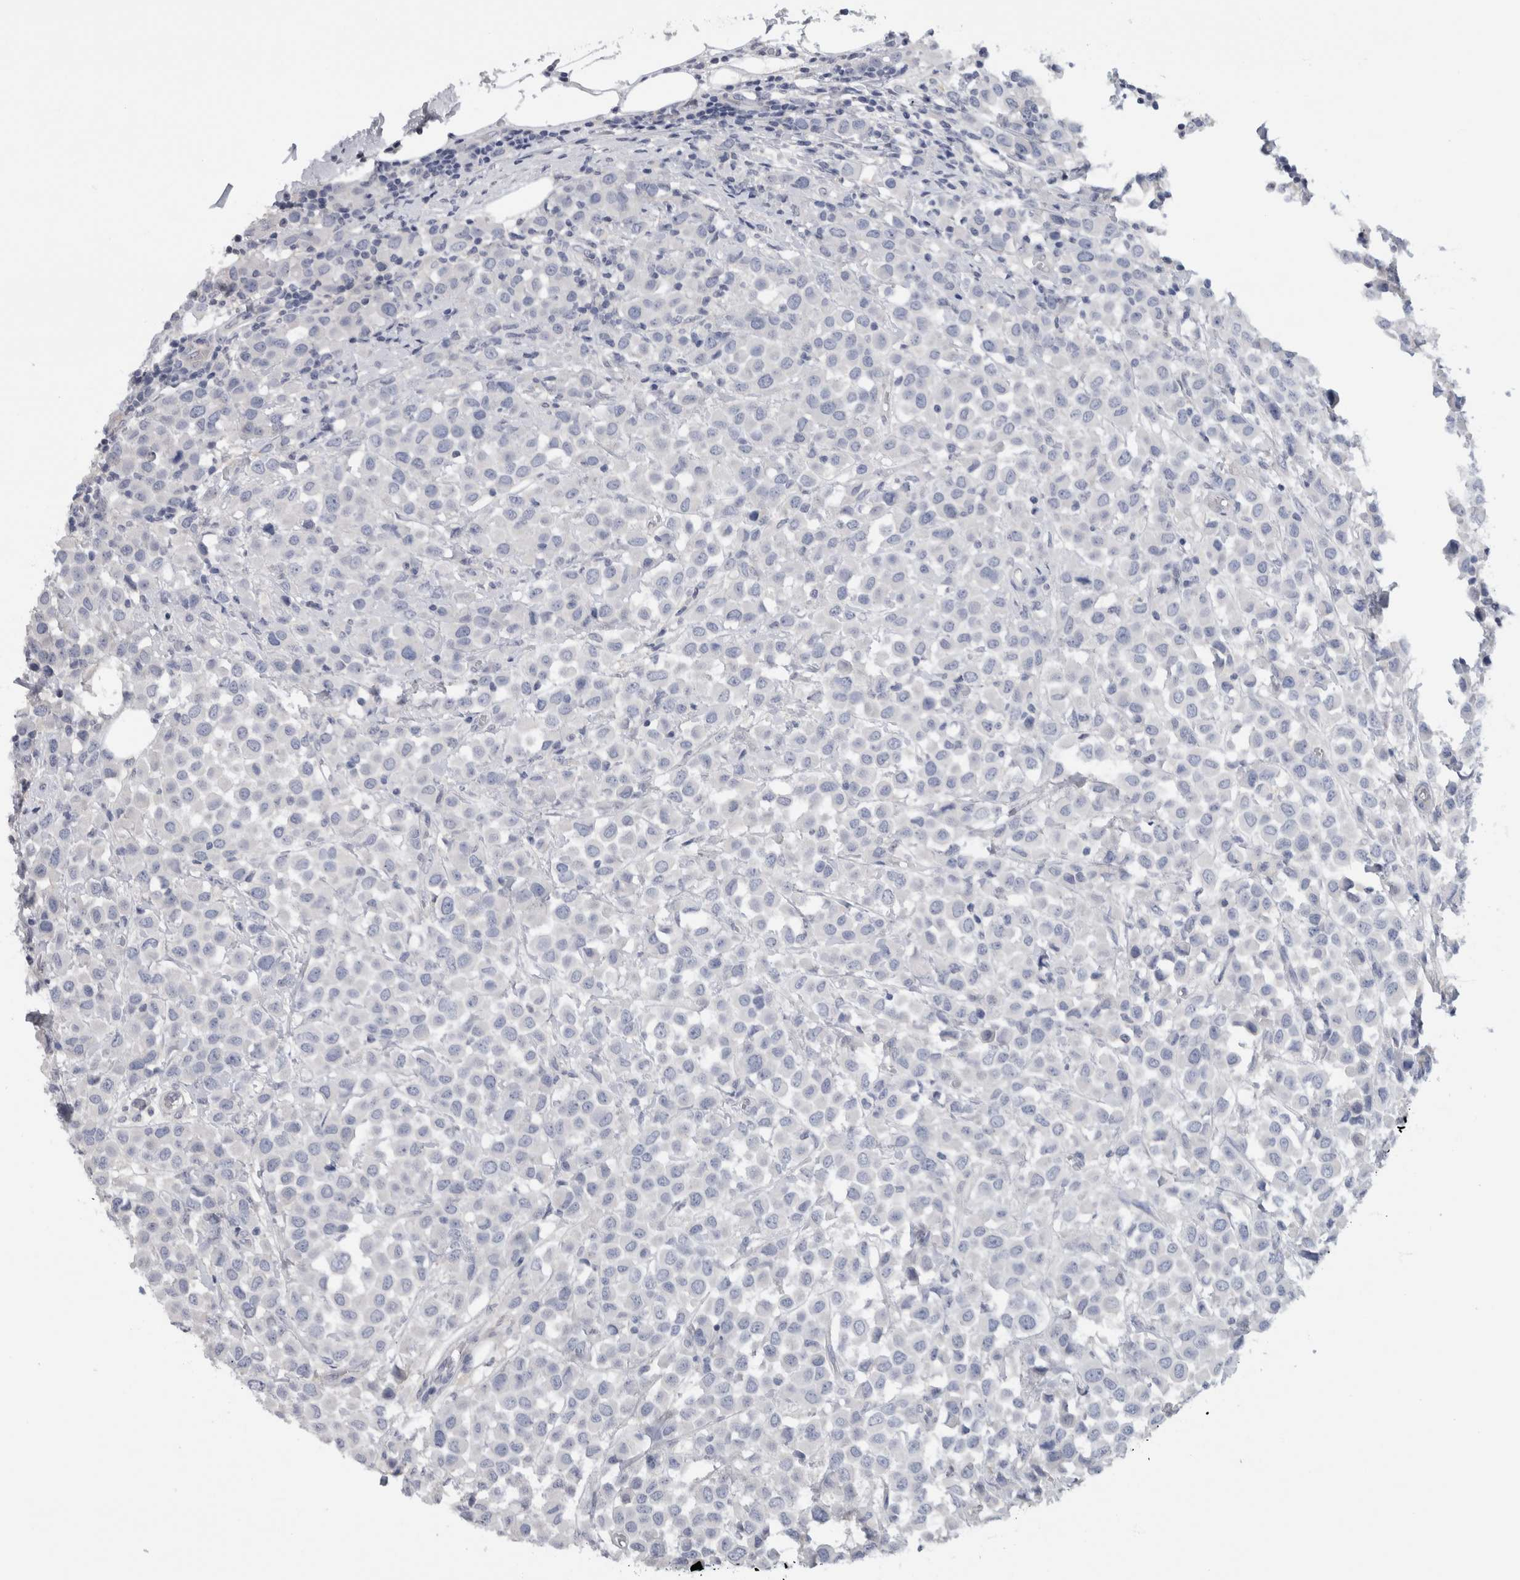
{"staining": {"intensity": "negative", "quantity": "none", "location": "none"}, "tissue": "breast cancer", "cell_type": "Tumor cells", "image_type": "cancer", "snomed": [{"axis": "morphology", "description": "Duct carcinoma"}, {"axis": "topography", "description": "Breast"}], "caption": "Immunohistochemistry (IHC) of human breast cancer exhibits no expression in tumor cells.", "gene": "TARBP1", "patient": {"sex": "female", "age": 61}}